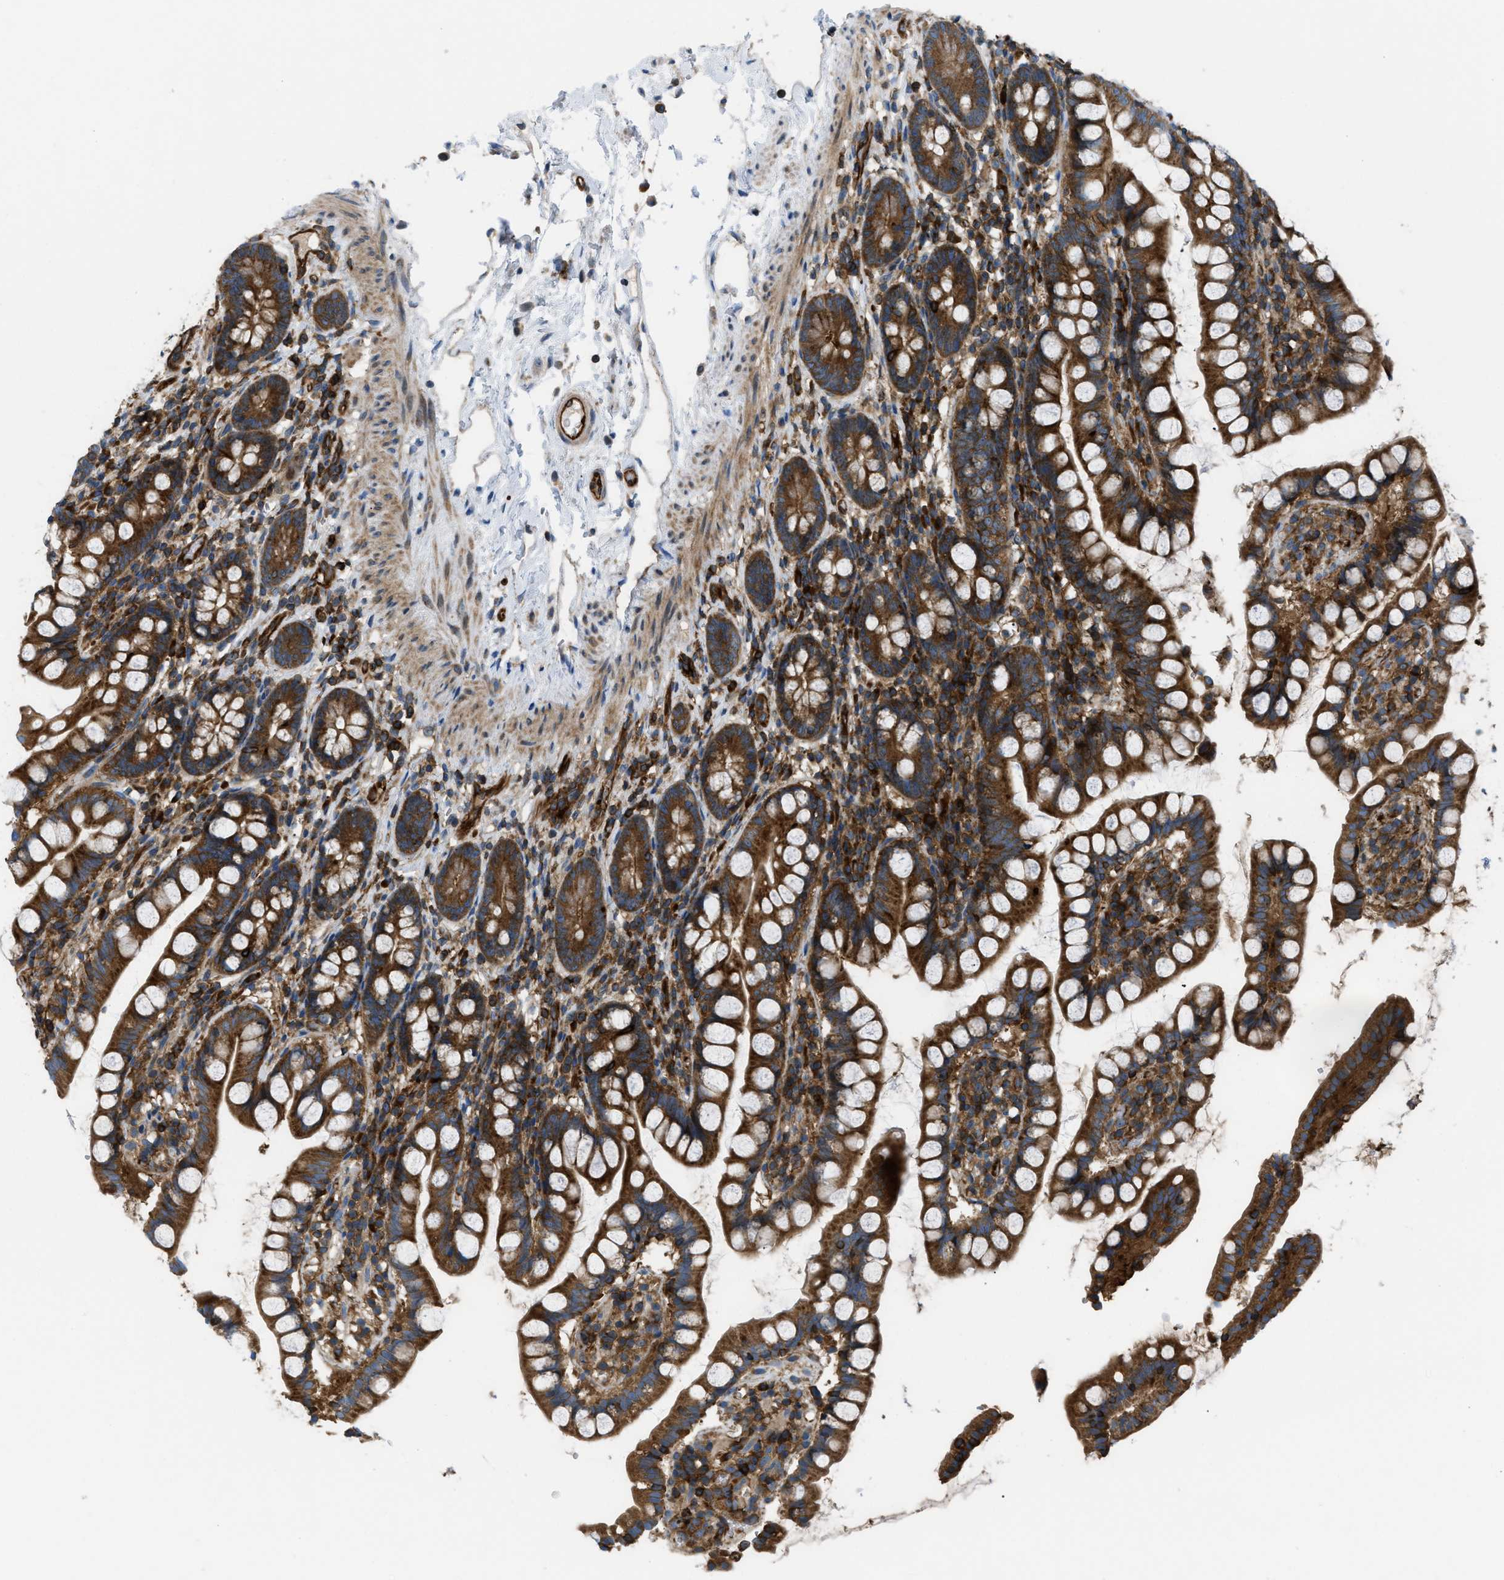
{"staining": {"intensity": "strong", "quantity": ">75%", "location": "cytoplasmic/membranous"}, "tissue": "small intestine", "cell_type": "Glandular cells", "image_type": "normal", "snomed": [{"axis": "morphology", "description": "Normal tissue, NOS"}, {"axis": "topography", "description": "Small intestine"}], "caption": "Normal small intestine shows strong cytoplasmic/membranous staining in about >75% of glandular cells (DAB (3,3'-diaminobenzidine) IHC, brown staining for protein, blue staining for nuclei)..", "gene": "ATP2A3", "patient": {"sex": "female", "age": 84}}